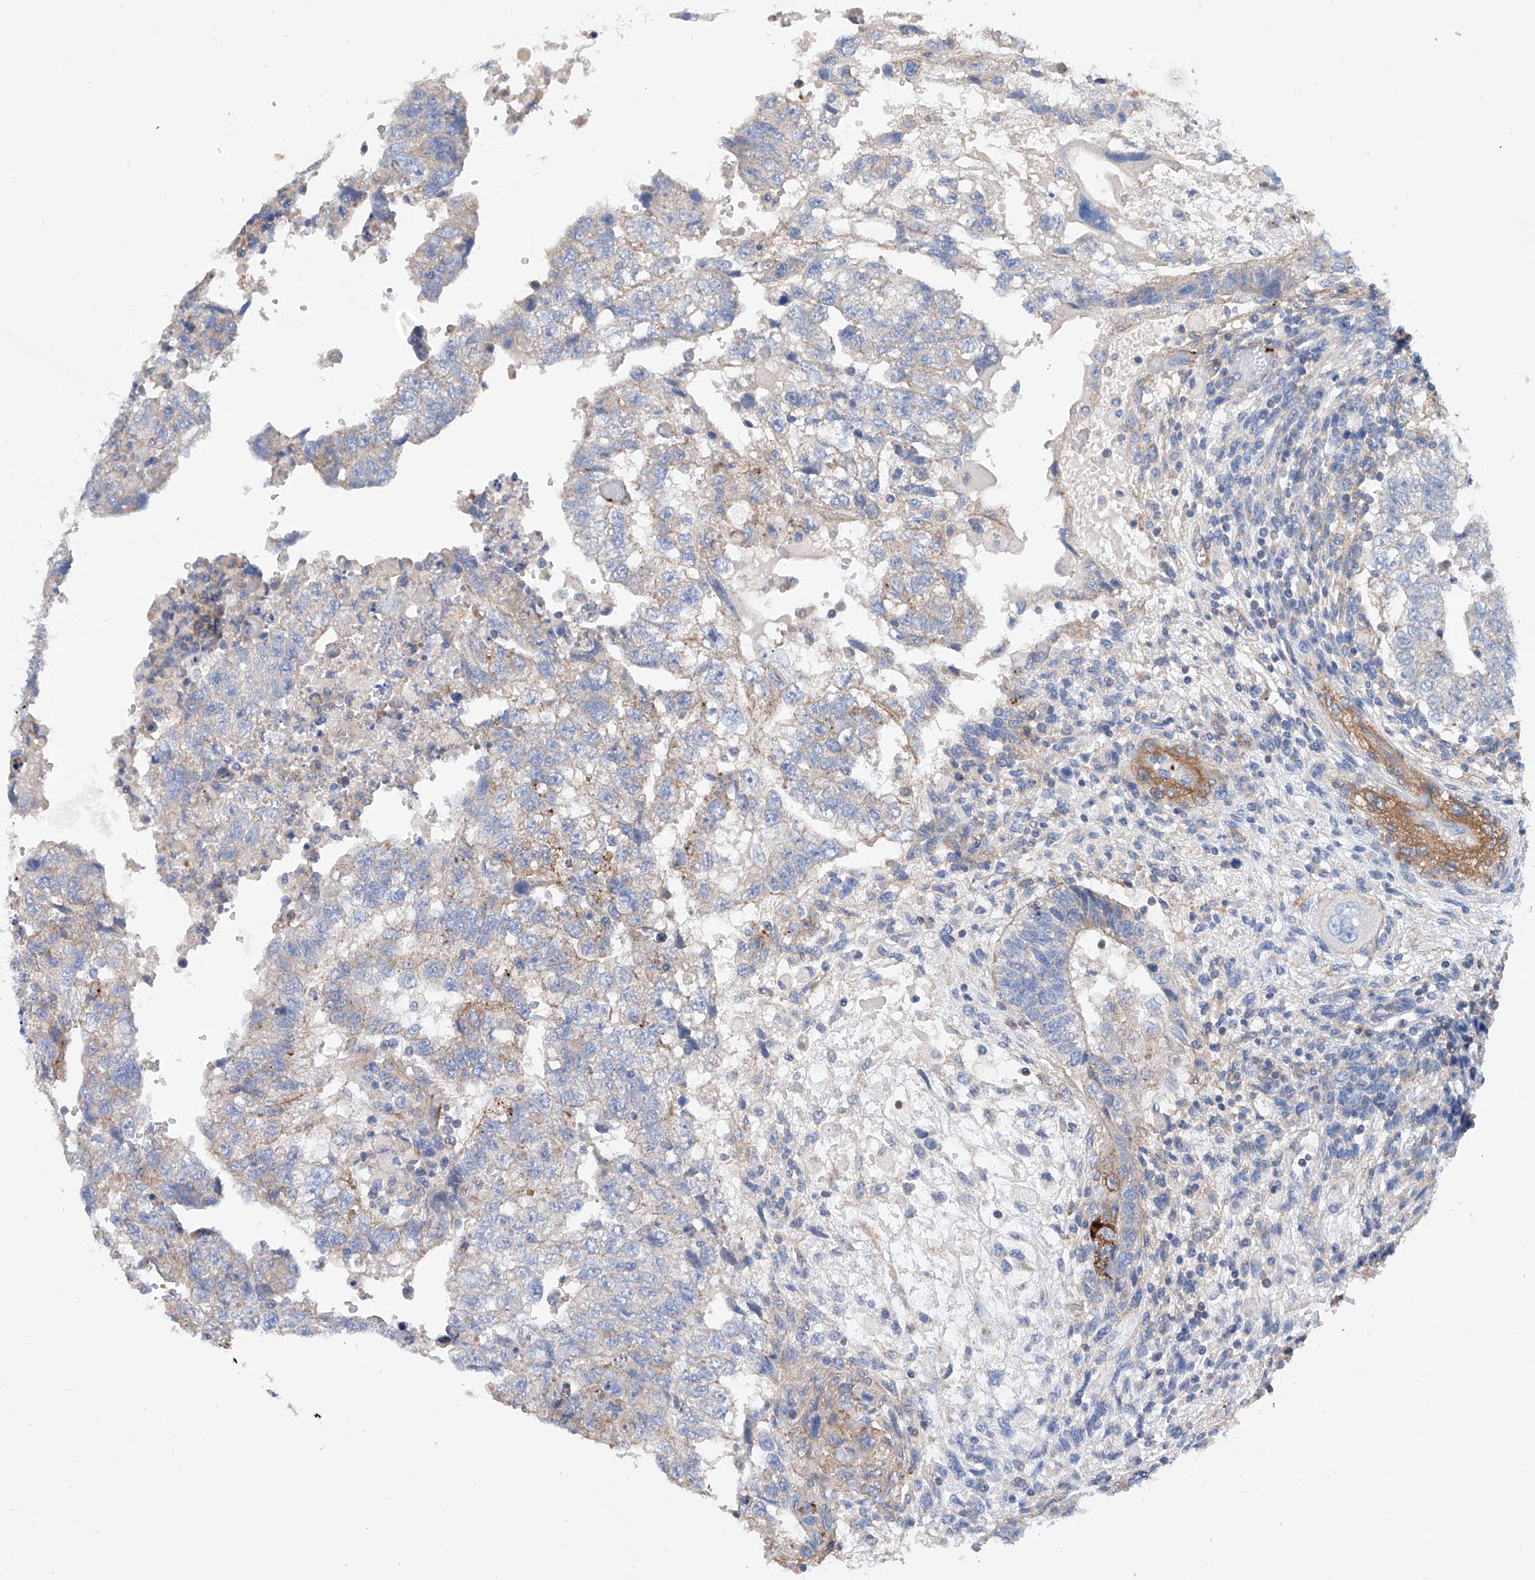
{"staining": {"intensity": "weak", "quantity": "<25%", "location": "cytoplasmic/membranous"}, "tissue": "testis cancer", "cell_type": "Tumor cells", "image_type": "cancer", "snomed": [{"axis": "morphology", "description": "Carcinoma, Embryonal, NOS"}, {"axis": "topography", "description": "Testis"}], "caption": "Photomicrograph shows no protein expression in tumor cells of testis embryonal carcinoma tissue. The staining is performed using DAB brown chromogen with nuclei counter-stained in using hematoxylin.", "gene": "TAS2R60", "patient": {"sex": "male", "age": 36}}